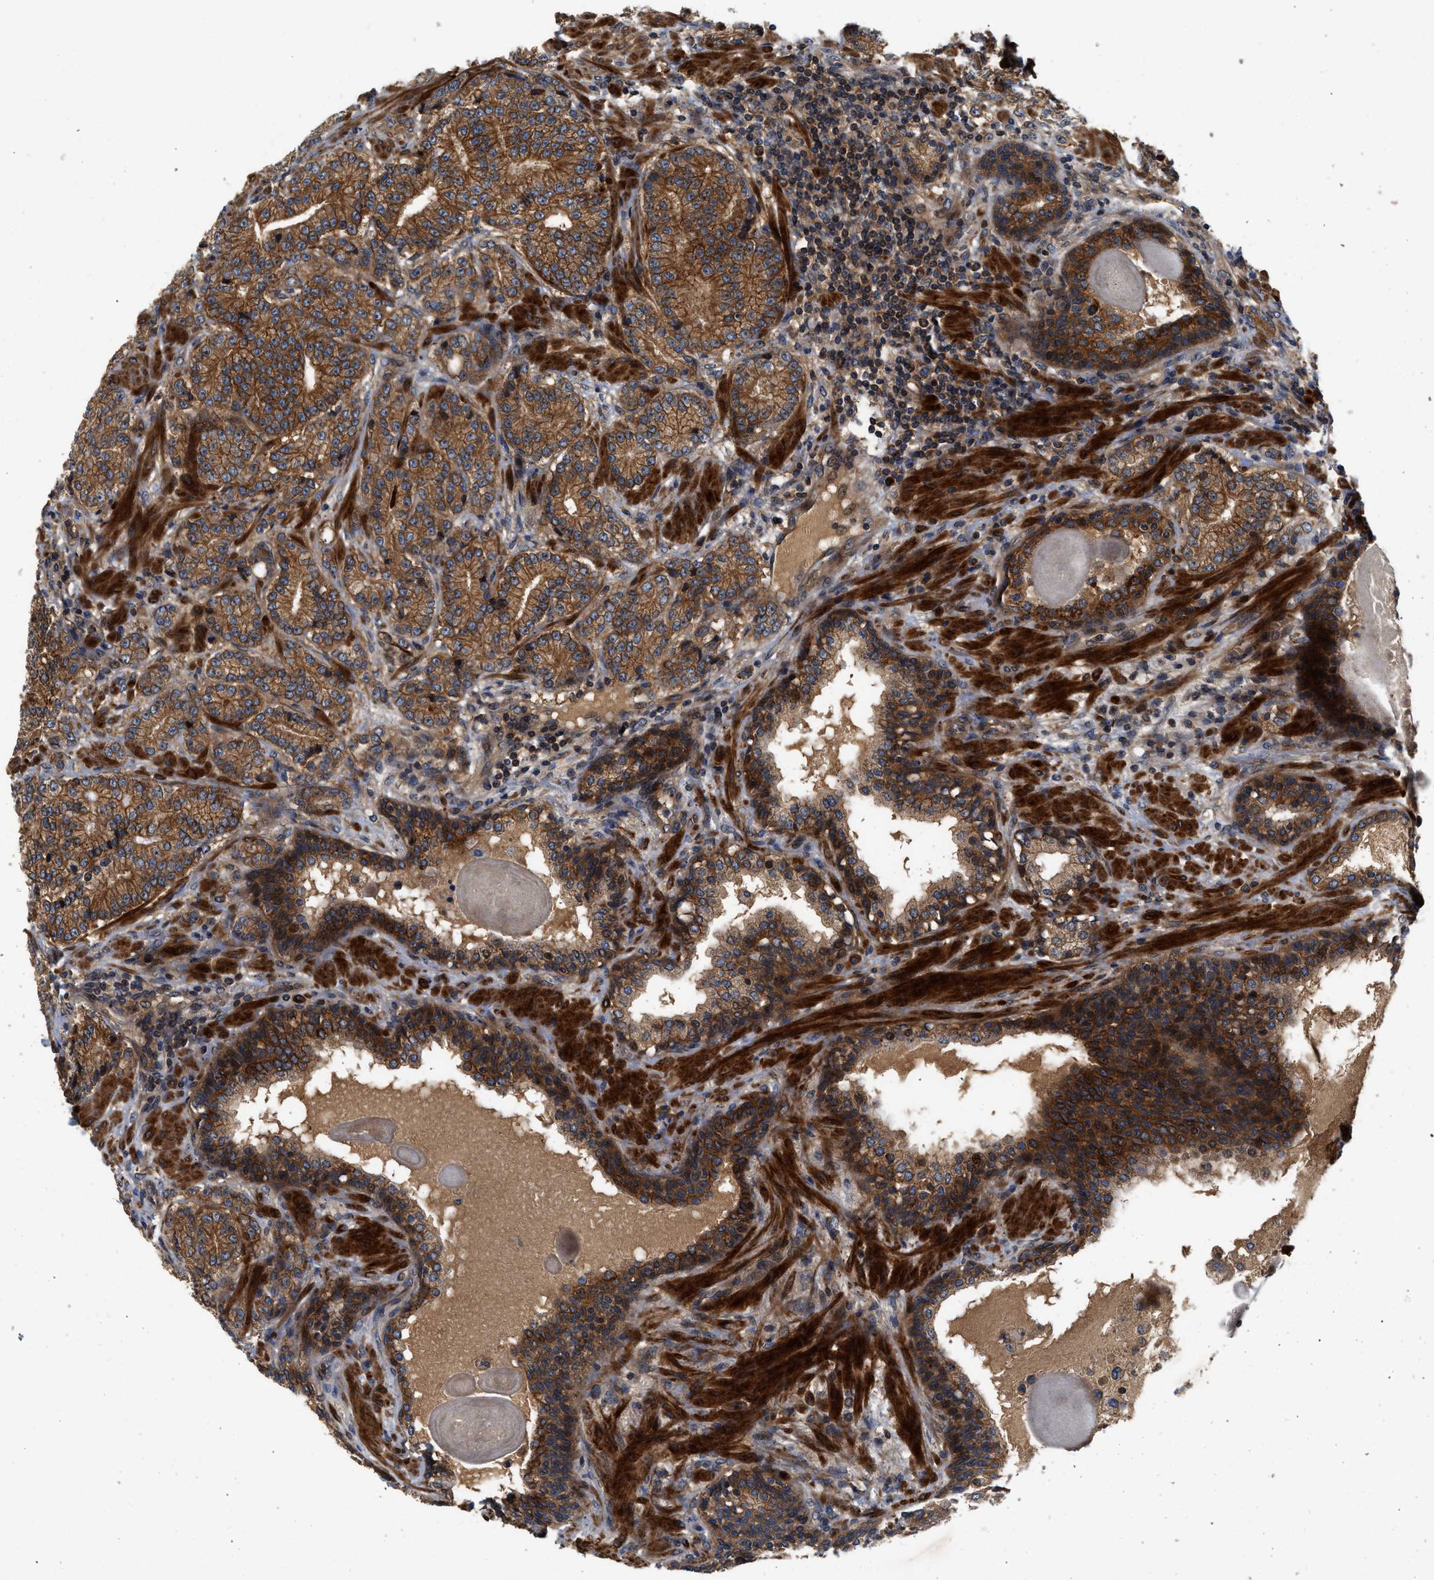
{"staining": {"intensity": "strong", "quantity": ">75%", "location": "cytoplasmic/membranous"}, "tissue": "prostate cancer", "cell_type": "Tumor cells", "image_type": "cancer", "snomed": [{"axis": "morphology", "description": "Adenocarcinoma, High grade"}, {"axis": "topography", "description": "Prostate"}], "caption": "Brown immunohistochemical staining in adenocarcinoma (high-grade) (prostate) exhibits strong cytoplasmic/membranous expression in approximately >75% of tumor cells.", "gene": "CNNM3", "patient": {"sex": "male", "age": 61}}